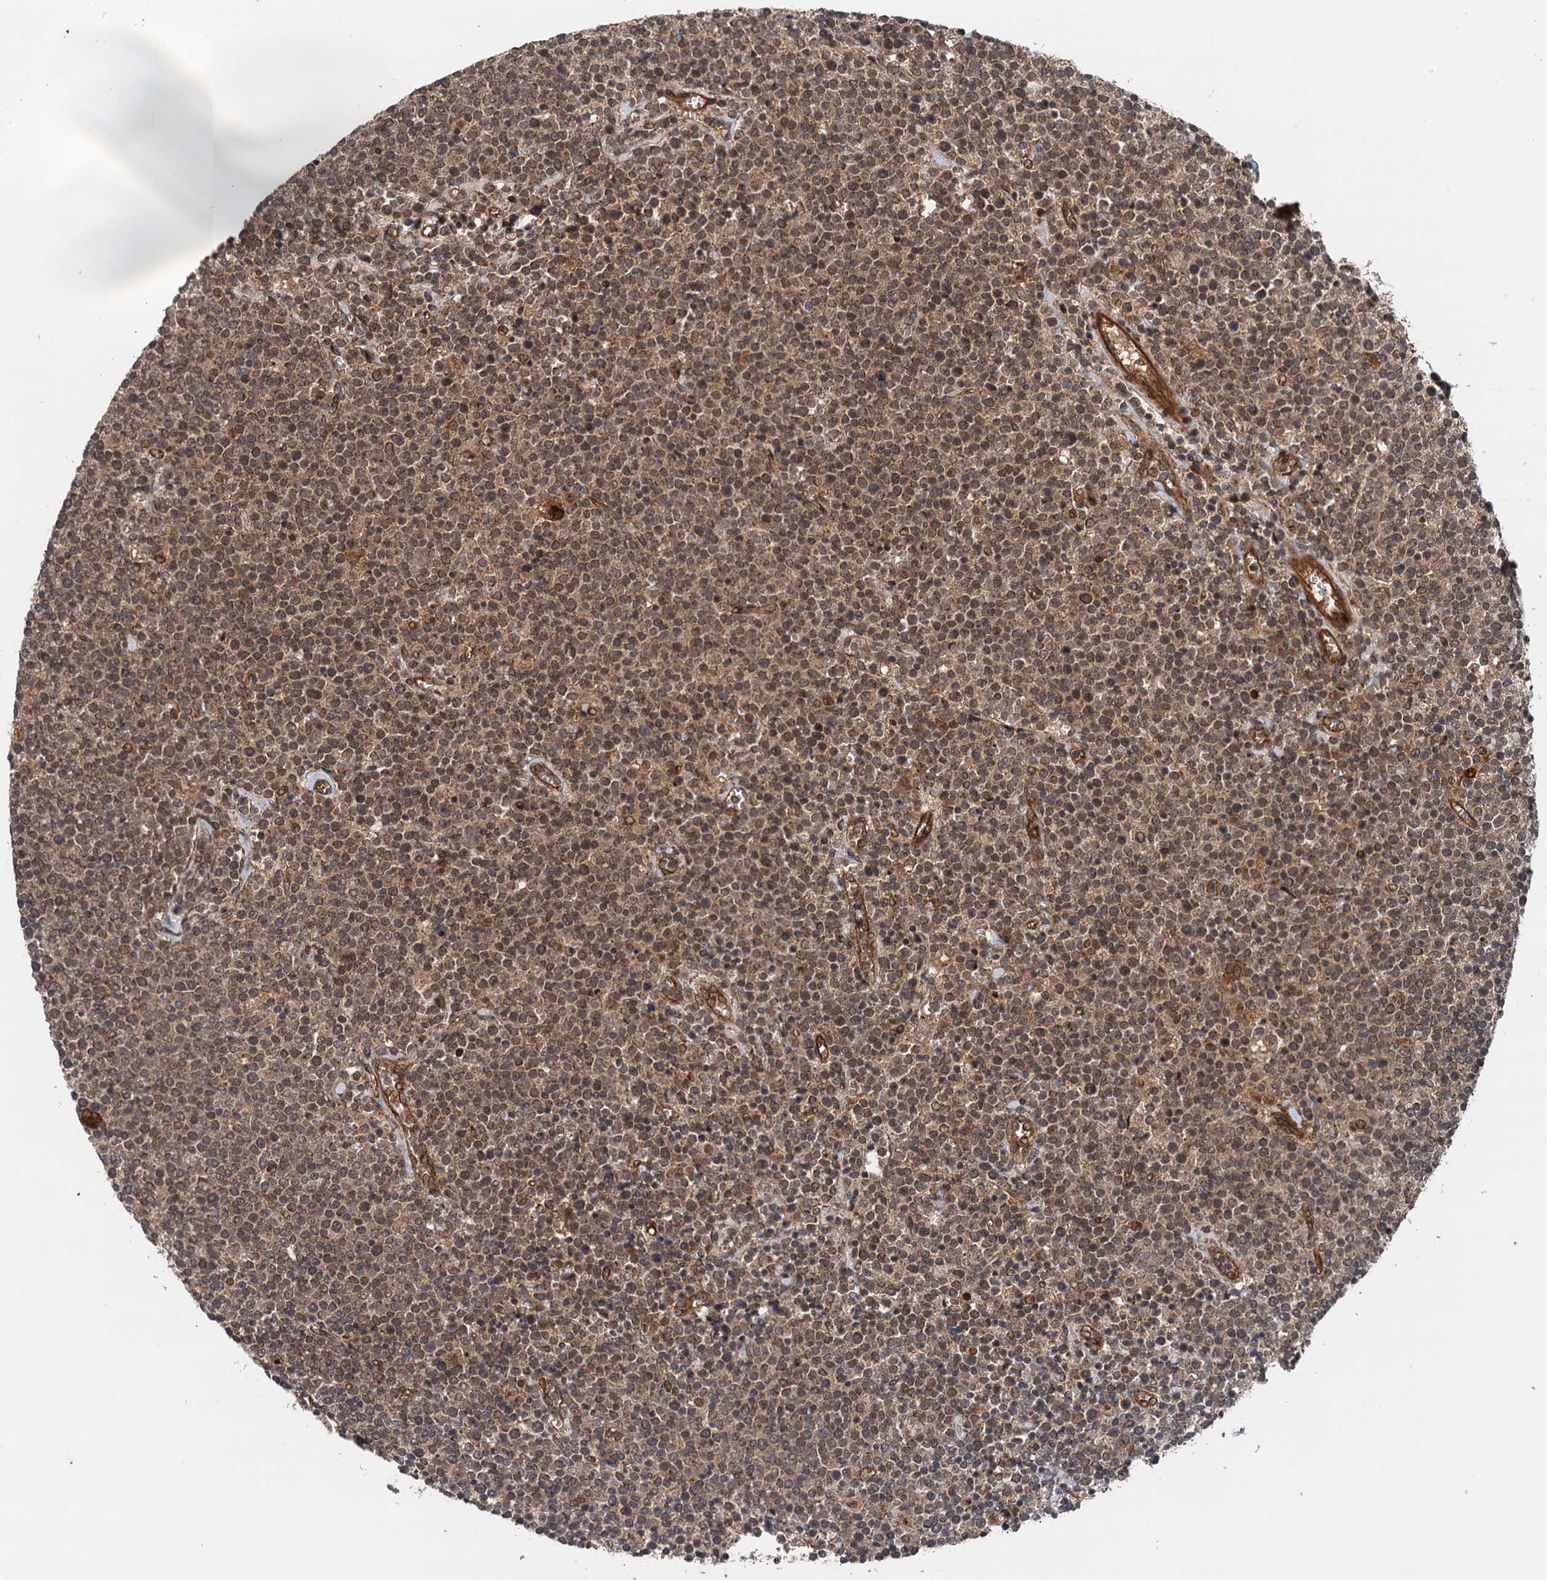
{"staining": {"intensity": "moderate", "quantity": ">75%", "location": "cytoplasmic/membranous"}, "tissue": "lymphoma", "cell_type": "Tumor cells", "image_type": "cancer", "snomed": [{"axis": "morphology", "description": "Malignant lymphoma, non-Hodgkin's type, High grade"}, {"axis": "topography", "description": "Lymph node"}], "caption": "This micrograph reveals immunohistochemistry (IHC) staining of lymphoma, with medium moderate cytoplasmic/membranous staining in about >75% of tumor cells.", "gene": "NLRP10", "patient": {"sex": "male", "age": 61}}